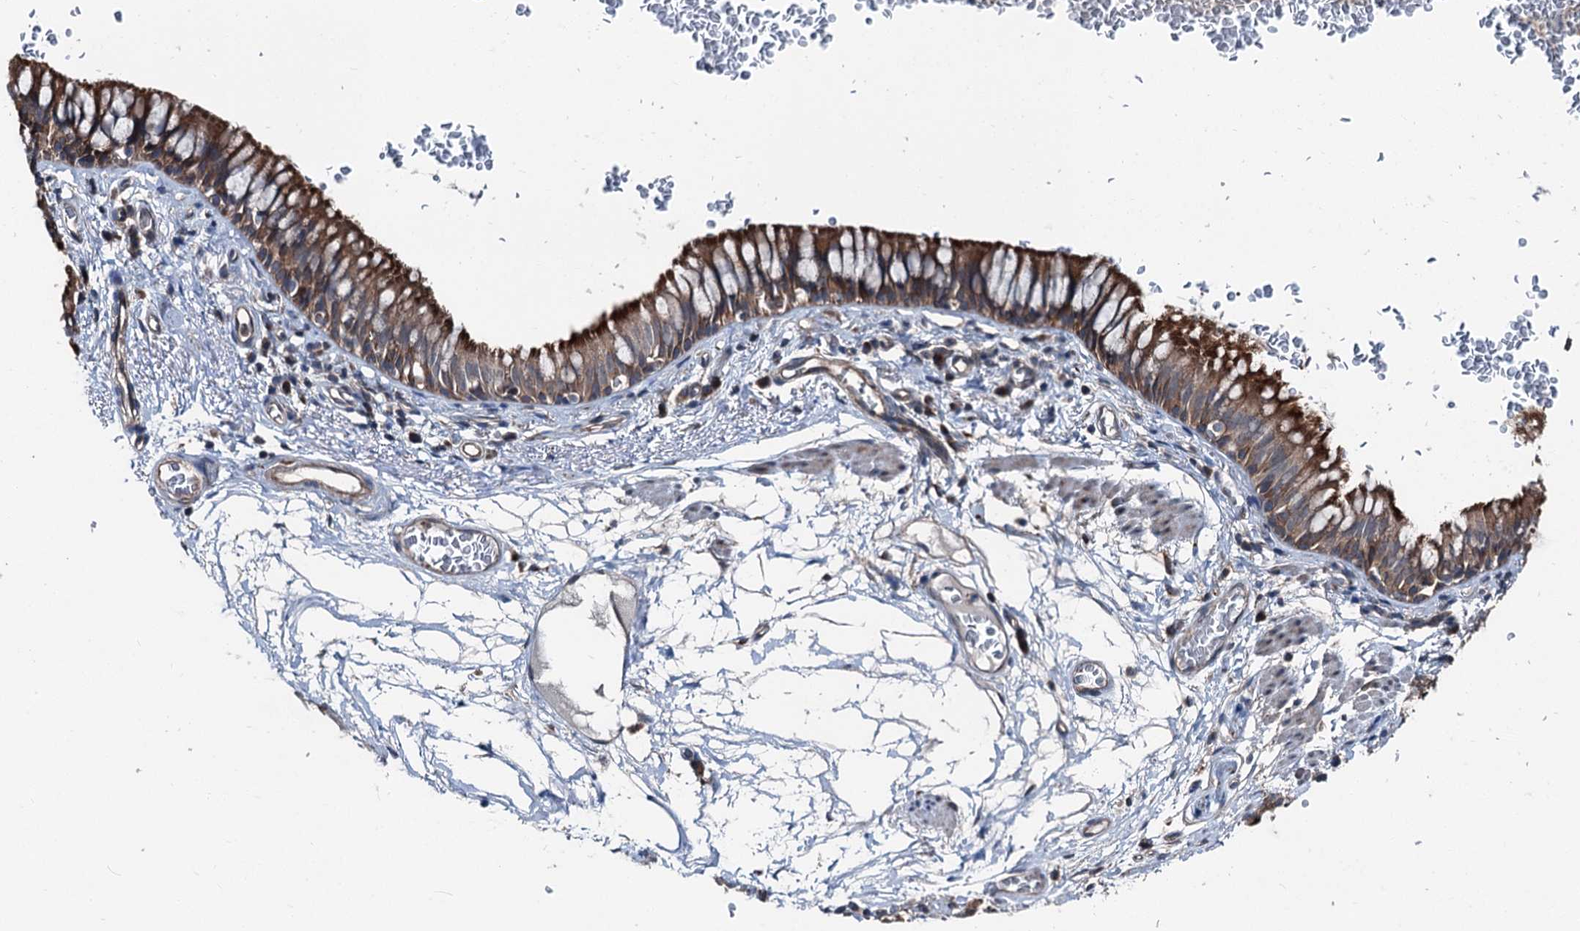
{"staining": {"intensity": "moderate", "quantity": ">75%", "location": "cytoplasmic/membranous"}, "tissue": "bronchus", "cell_type": "Respiratory epithelial cells", "image_type": "normal", "snomed": [{"axis": "morphology", "description": "Normal tissue, NOS"}, {"axis": "topography", "description": "Cartilage tissue"}, {"axis": "topography", "description": "Bronchus"}], "caption": "DAB immunohistochemical staining of normal bronchus demonstrates moderate cytoplasmic/membranous protein expression in approximately >75% of respiratory epithelial cells.", "gene": "PSMD13", "patient": {"sex": "female", "age": 36}}